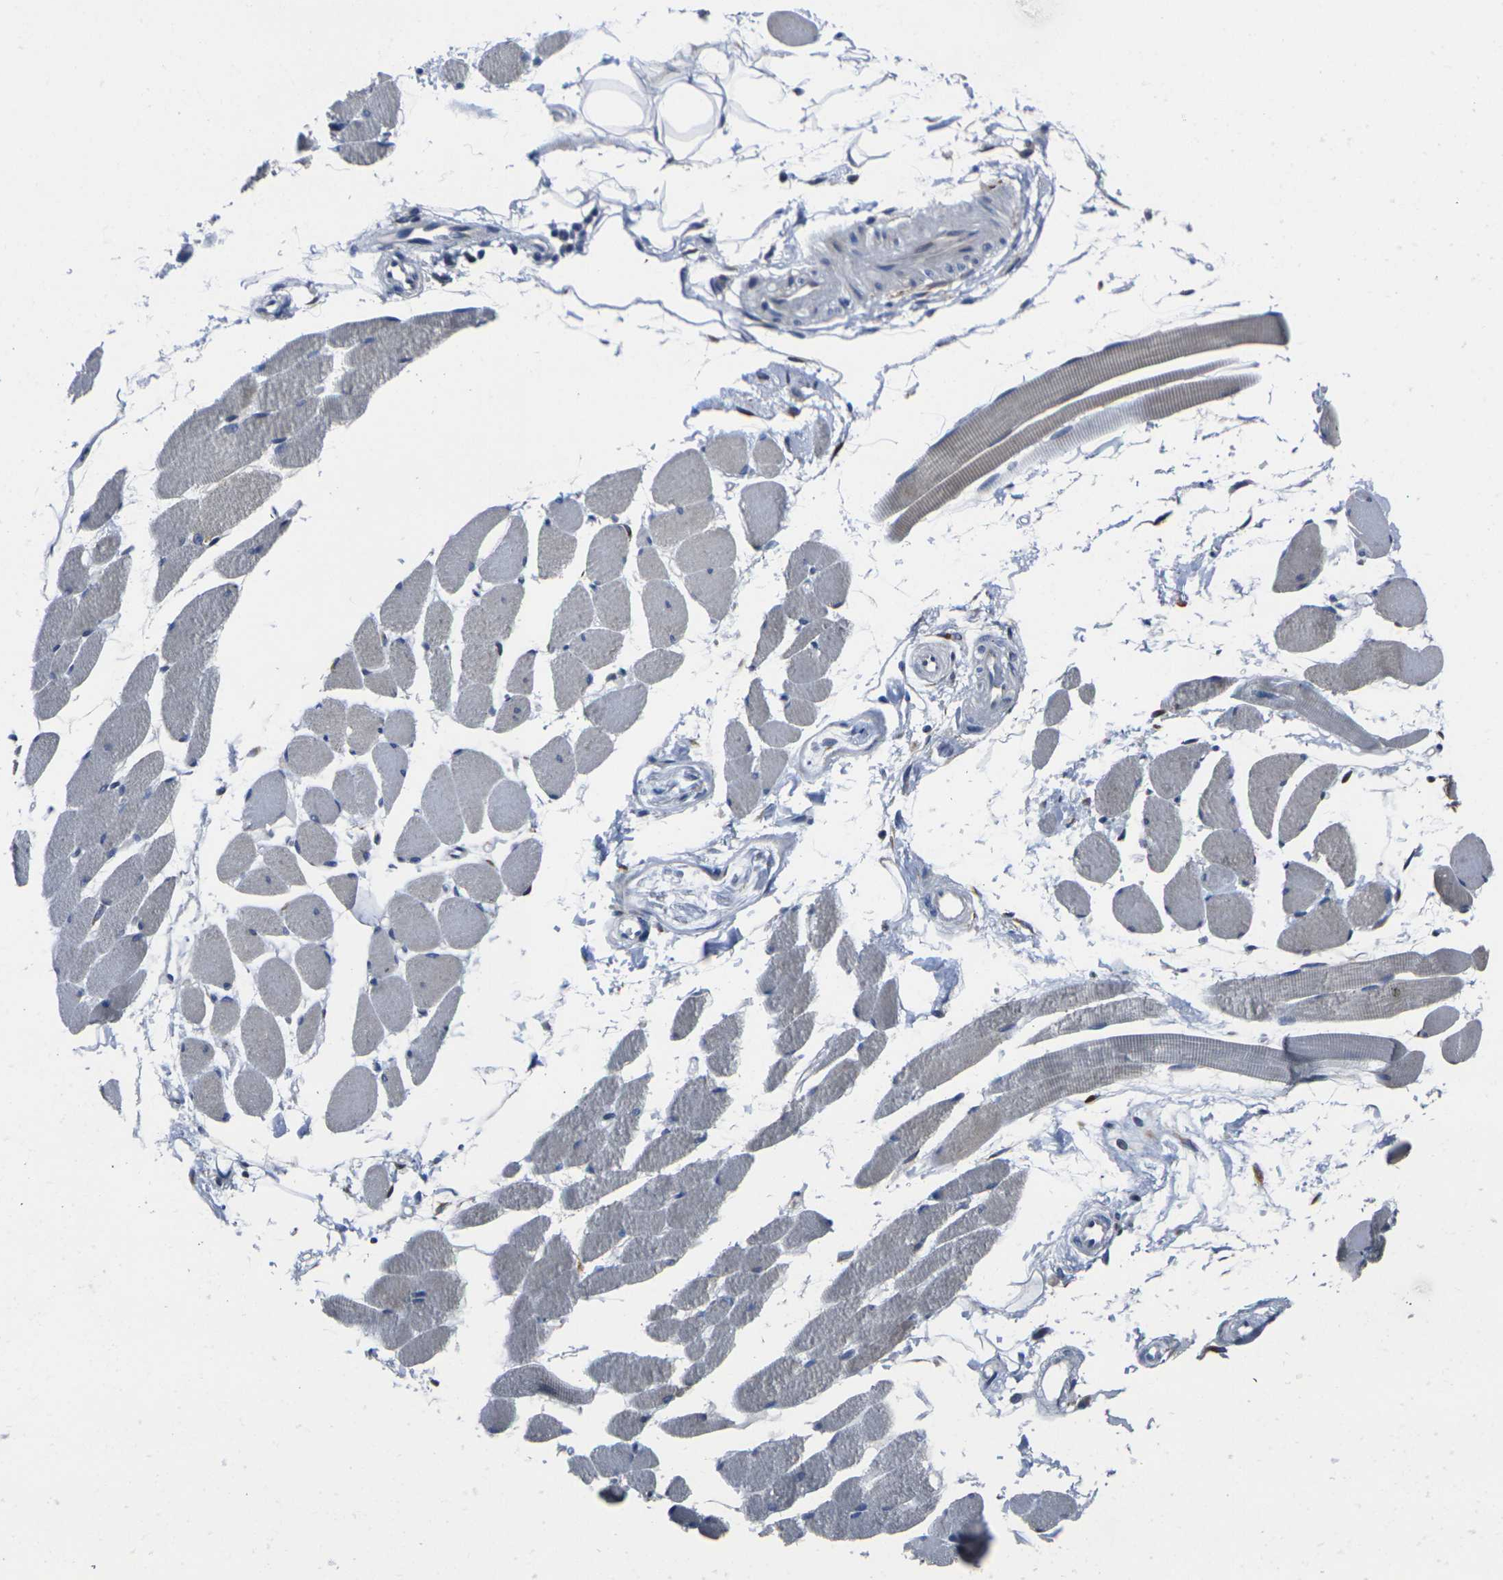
{"staining": {"intensity": "weak", "quantity": "<25%", "location": "cytoplasmic/membranous"}, "tissue": "skeletal muscle", "cell_type": "Myocytes", "image_type": "normal", "snomed": [{"axis": "morphology", "description": "Normal tissue, NOS"}, {"axis": "topography", "description": "Skeletal muscle"}, {"axis": "topography", "description": "Peripheral nerve tissue"}], "caption": "Immunohistochemistry of unremarkable human skeletal muscle exhibits no positivity in myocytes.", "gene": "CYP2C8", "patient": {"sex": "female", "age": 84}}